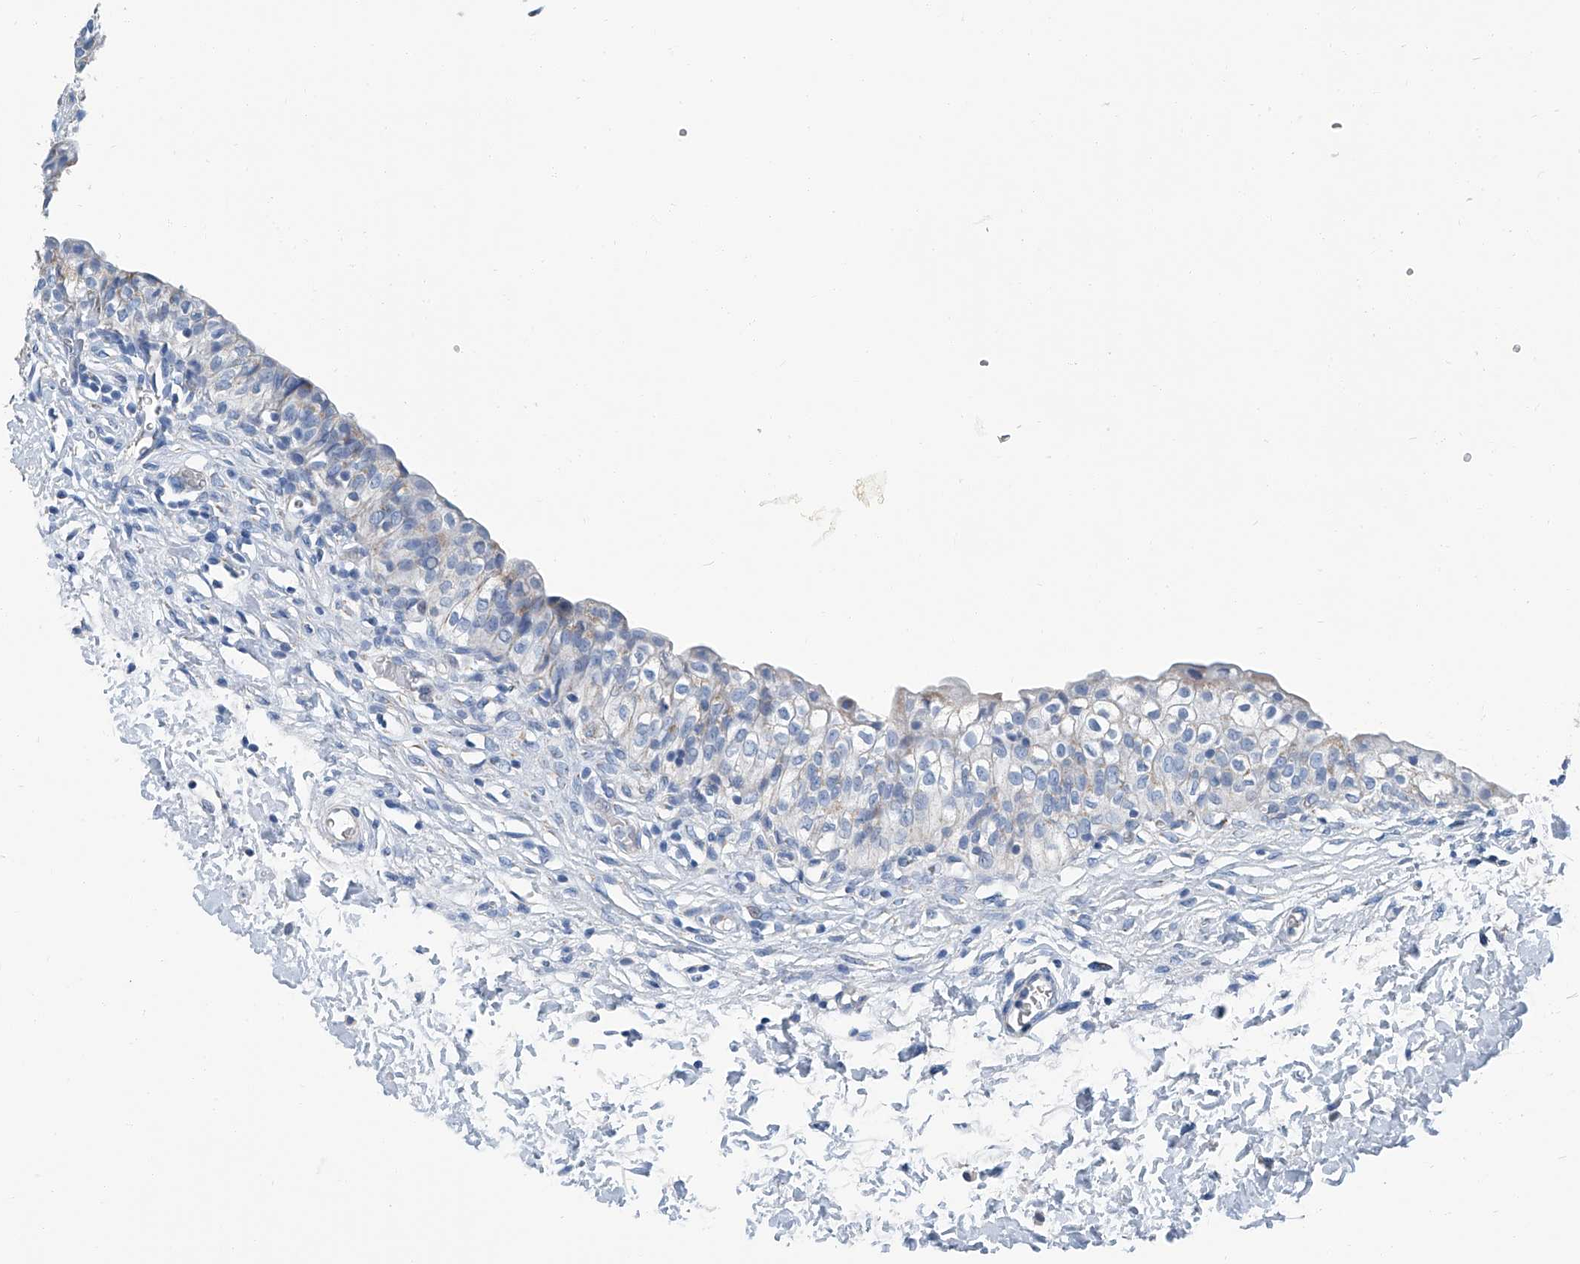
{"staining": {"intensity": "negative", "quantity": "none", "location": "none"}, "tissue": "urinary bladder", "cell_type": "Urothelial cells", "image_type": "normal", "snomed": [{"axis": "morphology", "description": "Normal tissue, NOS"}, {"axis": "topography", "description": "Urinary bladder"}], "caption": "Immunohistochemistry (IHC) micrograph of unremarkable human urinary bladder stained for a protein (brown), which shows no staining in urothelial cells.", "gene": "MT", "patient": {"sex": "male", "age": 55}}